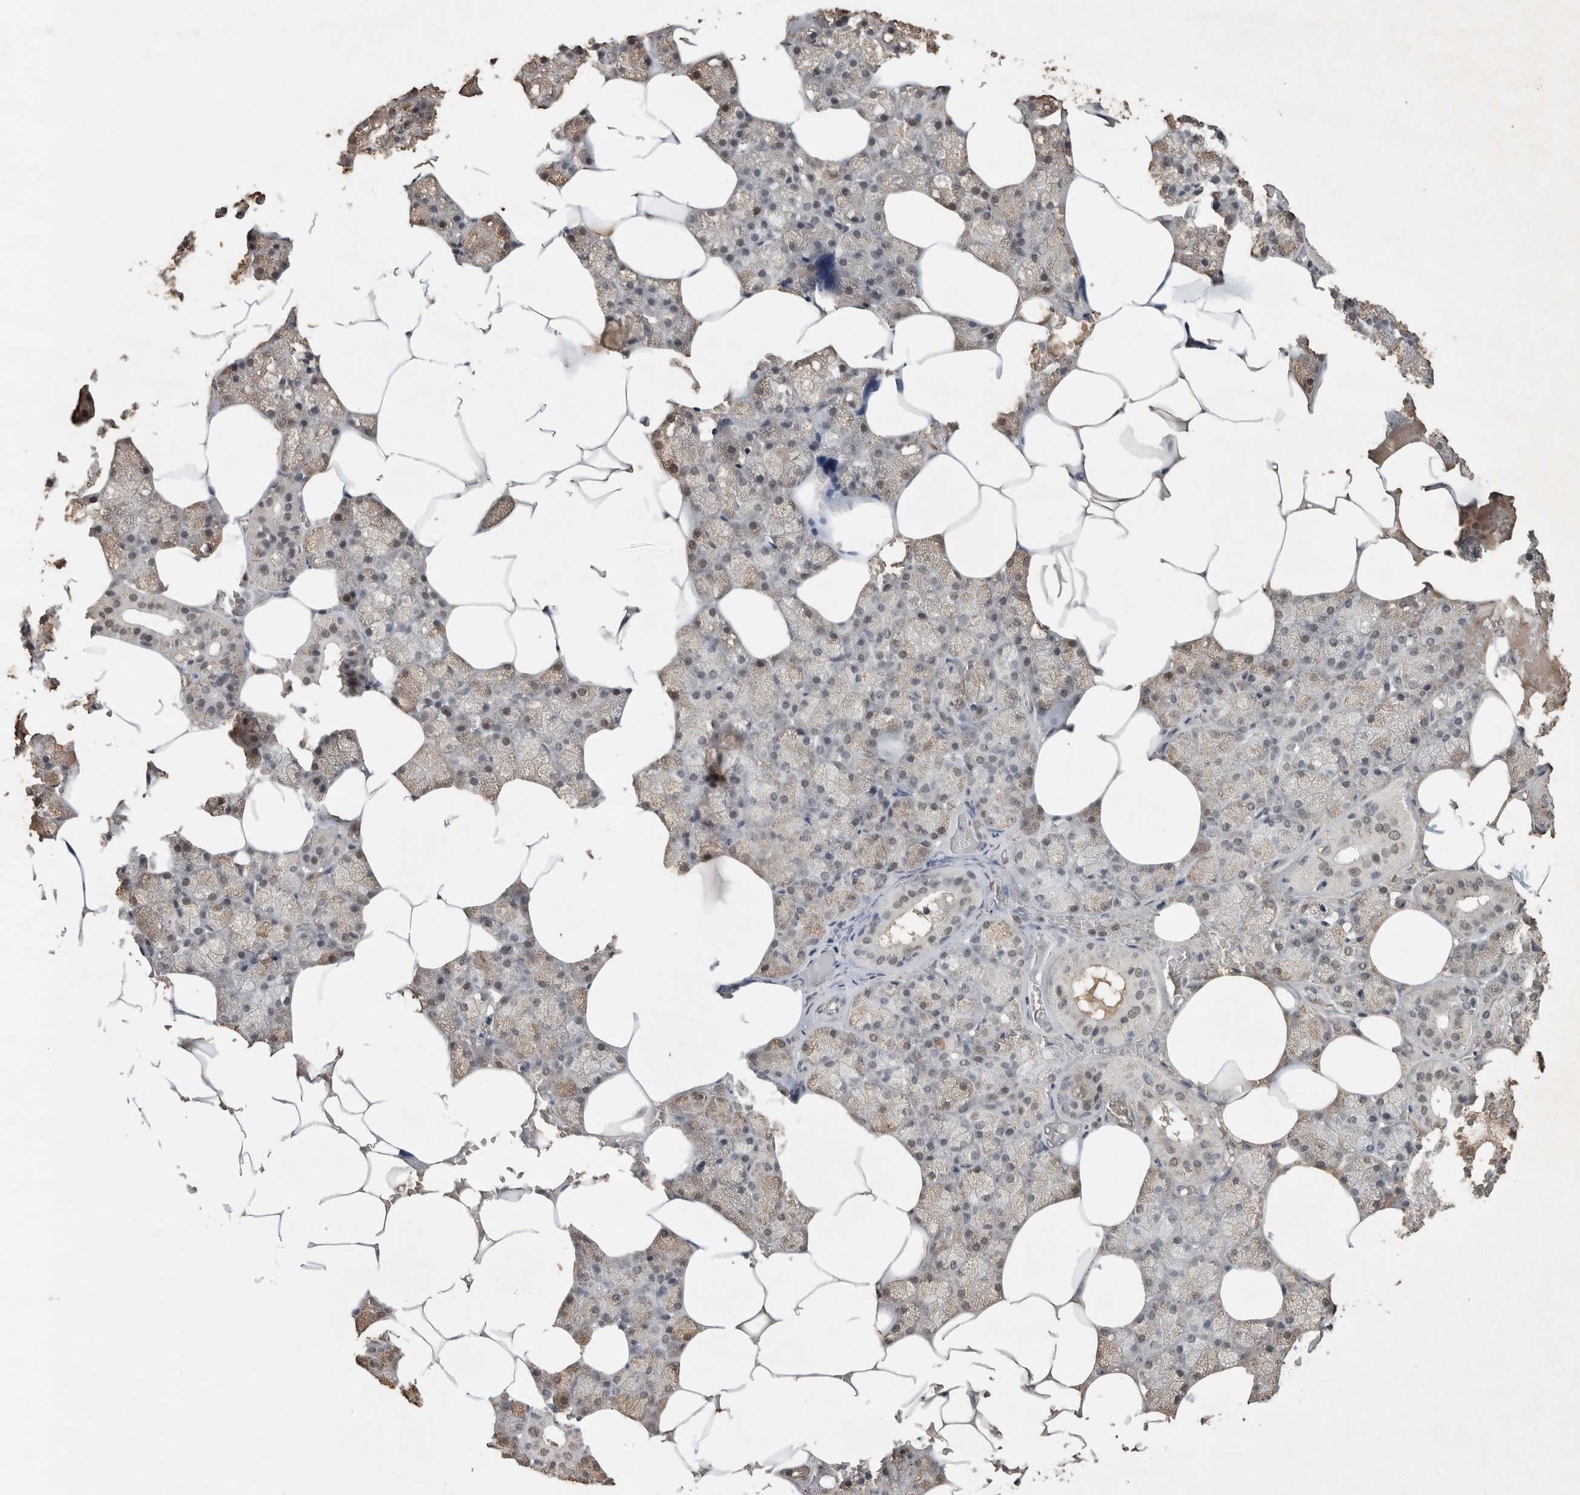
{"staining": {"intensity": "weak", "quantity": "25%-75%", "location": "cytoplasmic/membranous"}, "tissue": "salivary gland", "cell_type": "Glandular cells", "image_type": "normal", "snomed": [{"axis": "morphology", "description": "Normal tissue, NOS"}, {"axis": "topography", "description": "Salivary gland"}], "caption": "Salivary gland stained for a protein (brown) displays weak cytoplasmic/membranous positive expression in about 25%-75% of glandular cells.", "gene": "EIF4G3", "patient": {"sex": "male", "age": 62}}